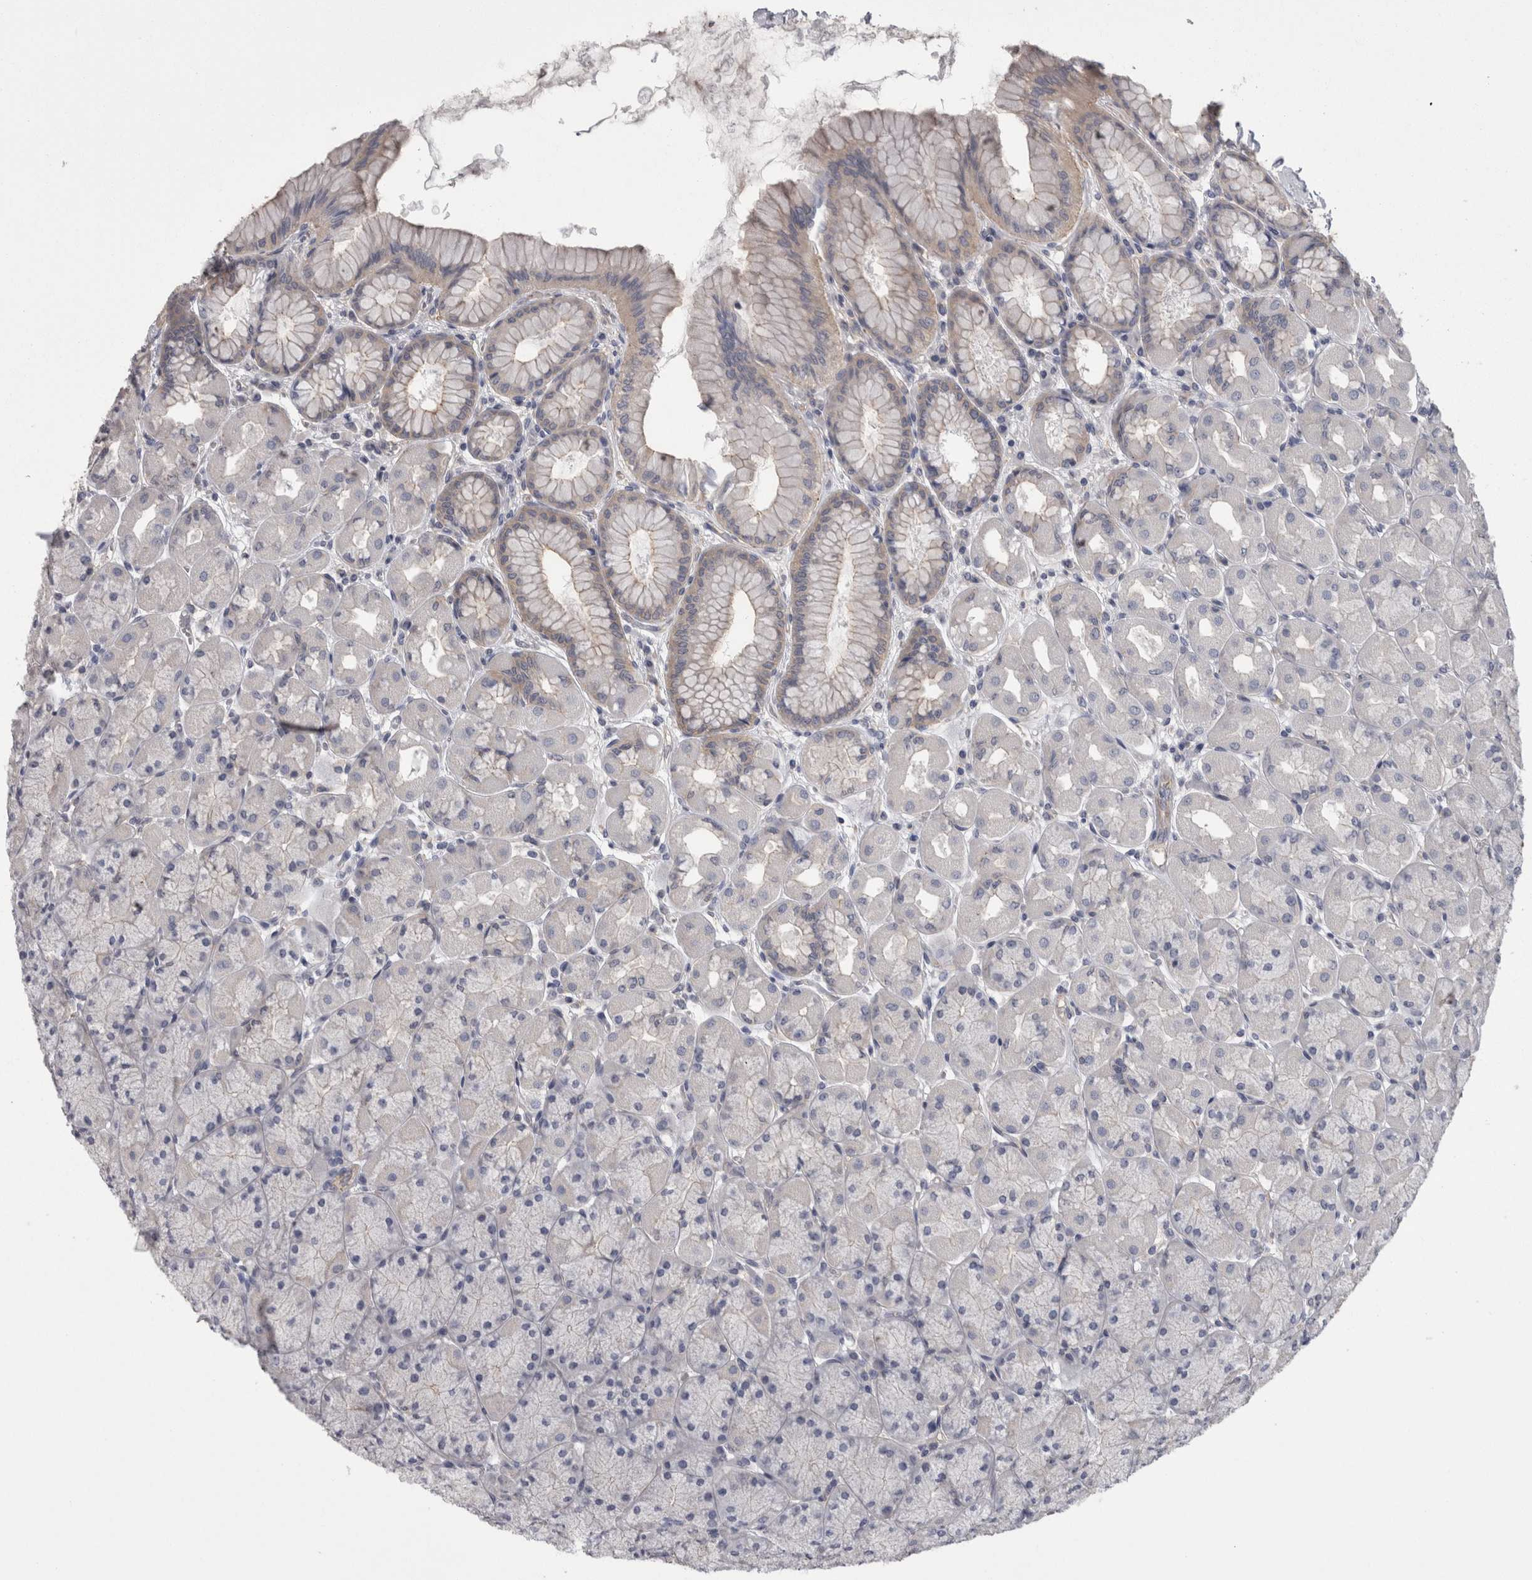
{"staining": {"intensity": "negative", "quantity": "none", "location": "none"}, "tissue": "stomach", "cell_type": "Glandular cells", "image_type": "normal", "snomed": [{"axis": "morphology", "description": "Normal tissue, NOS"}, {"axis": "topography", "description": "Stomach, upper"}], "caption": "Immunohistochemistry (IHC) photomicrograph of benign stomach: human stomach stained with DAB (3,3'-diaminobenzidine) displays no significant protein staining in glandular cells. (IHC, brightfield microscopy, high magnification).", "gene": "LYZL6", "patient": {"sex": "female", "age": 56}}